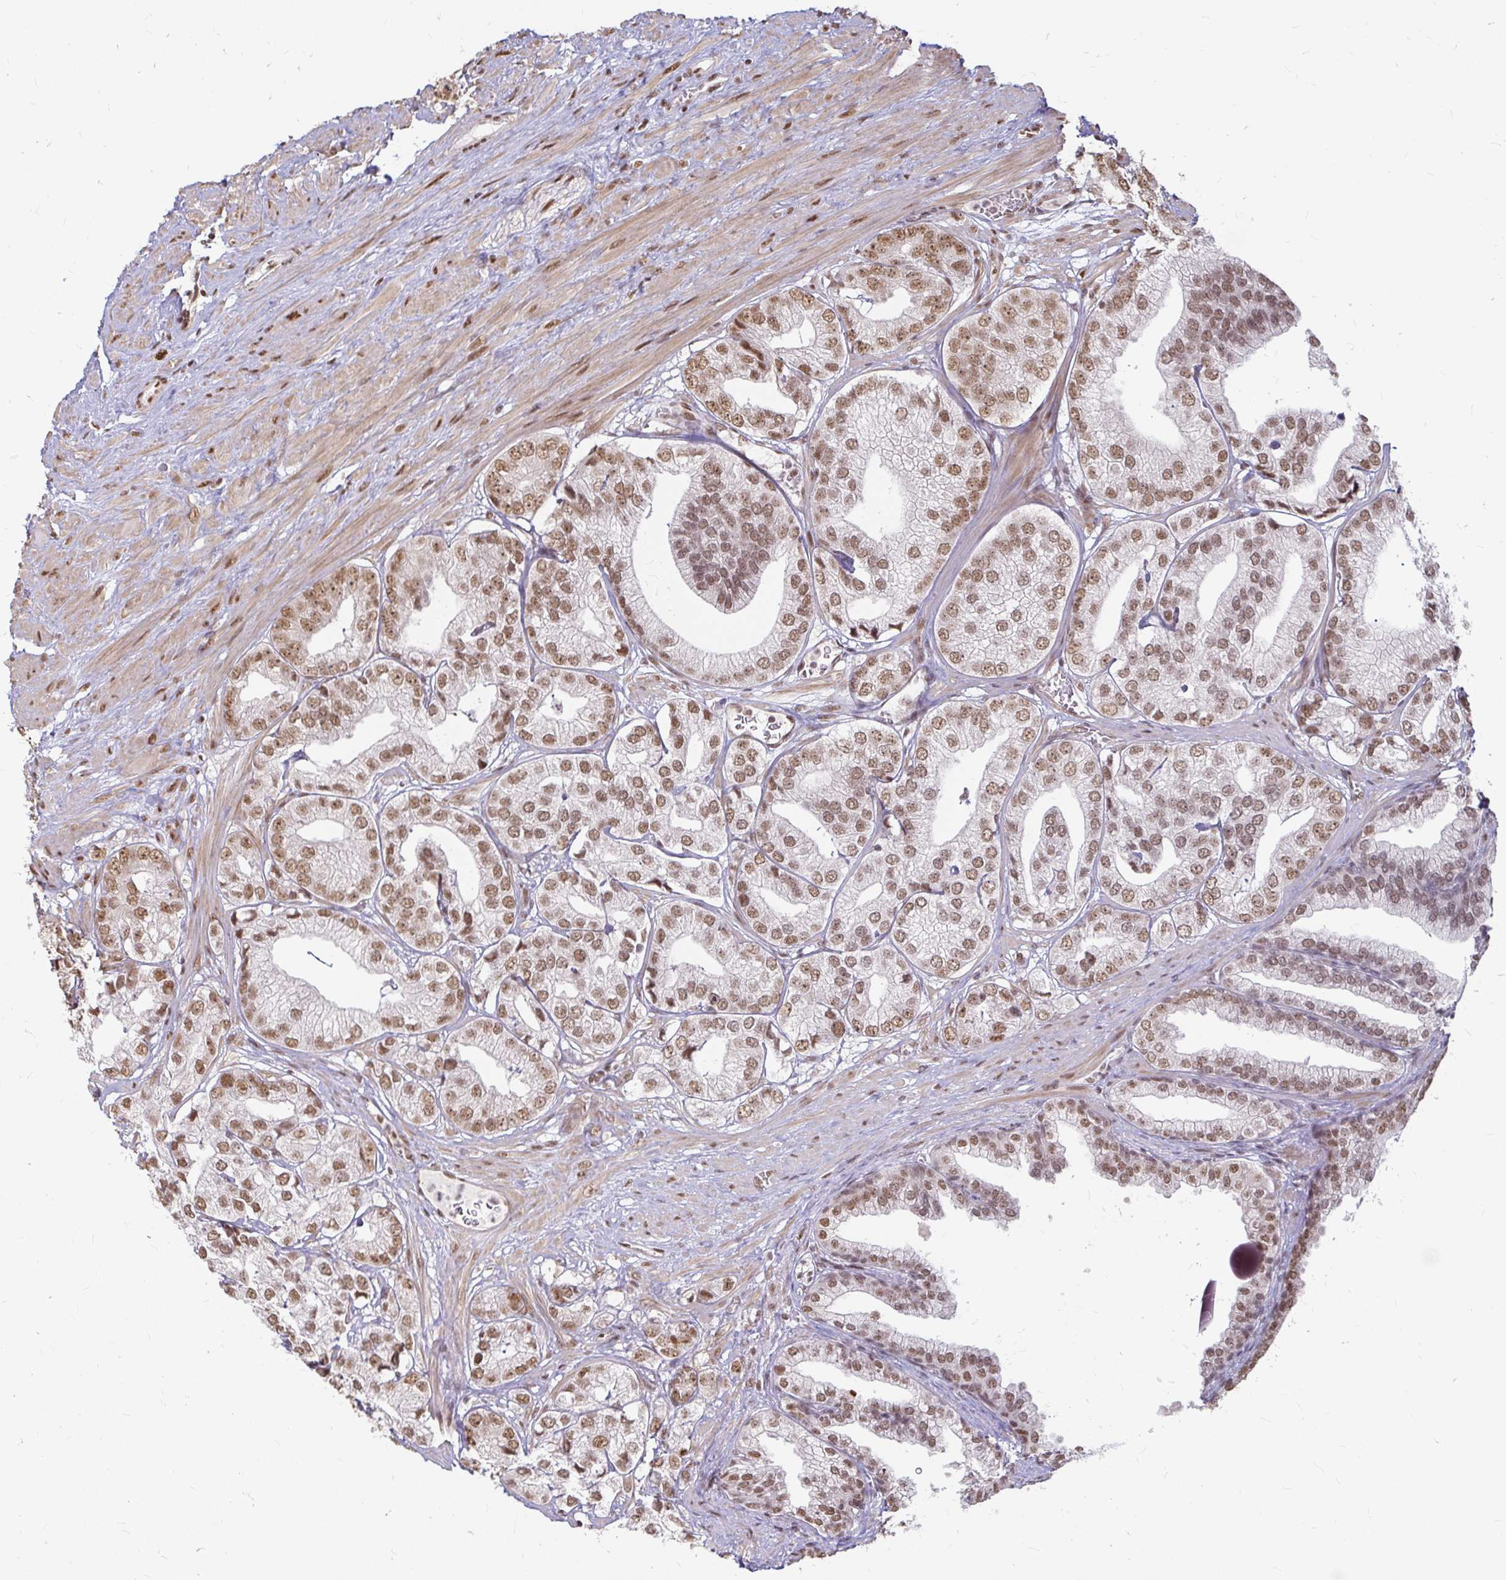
{"staining": {"intensity": "moderate", "quantity": ">75%", "location": "nuclear"}, "tissue": "prostate cancer", "cell_type": "Tumor cells", "image_type": "cancer", "snomed": [{"axis": "morphology", "description": "Adenocarcinoma, High grade"}, {"axis": "topography", "description": "Prostate"}], "caption": "A high-resolution histopathology image shows immunohistochemistry staining of adenocarcinoma (high-grade) (prostate), which demonstrates moderate nuclear expression in approximately >75% of tumor cells.", "gene": "HNRNPU", "patient": {"sex": "male", "age": 58}}